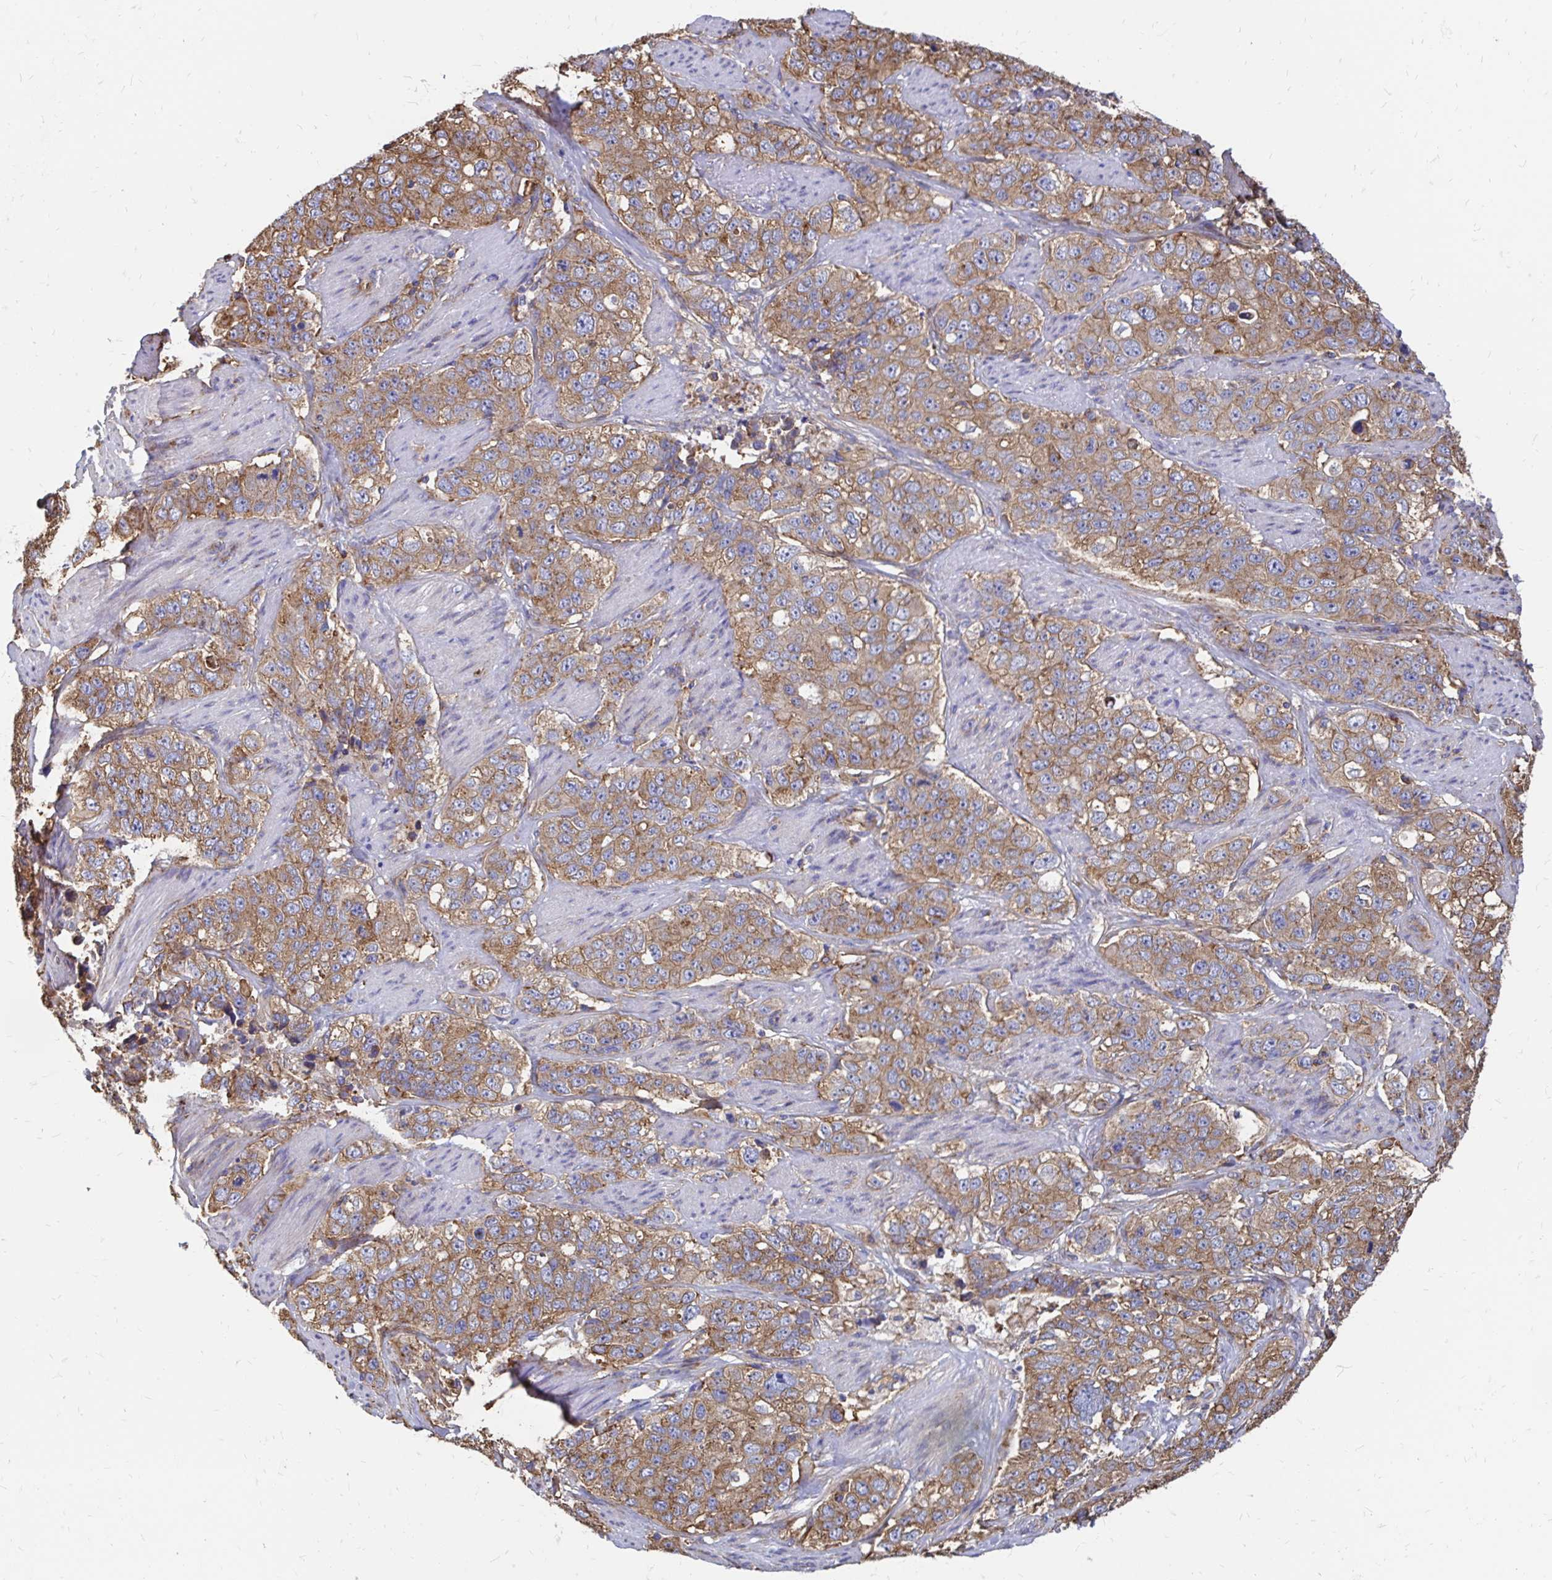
{"staining": {"intensity": "moderate", "quantity": ">75%", "location": "cytoplasmic/membranous"}, "tissue": "stomach cancer", "cell_type": "Tumor cells", "image_type": "cancer", "snomed": [{"axis": "morphology", "description": "Adenocarcinoma, NOS"}, {"axis": "topography", "description": "Stomach"}], "caption": "Human stomach adenocarcinoma stained for a protein (brown) displays moderate cytoplasmic/membranous positive staining in approximately >75% of tumor cells.", "gene": "CLTC", "patient": {"sex": "male", "age": 48}}